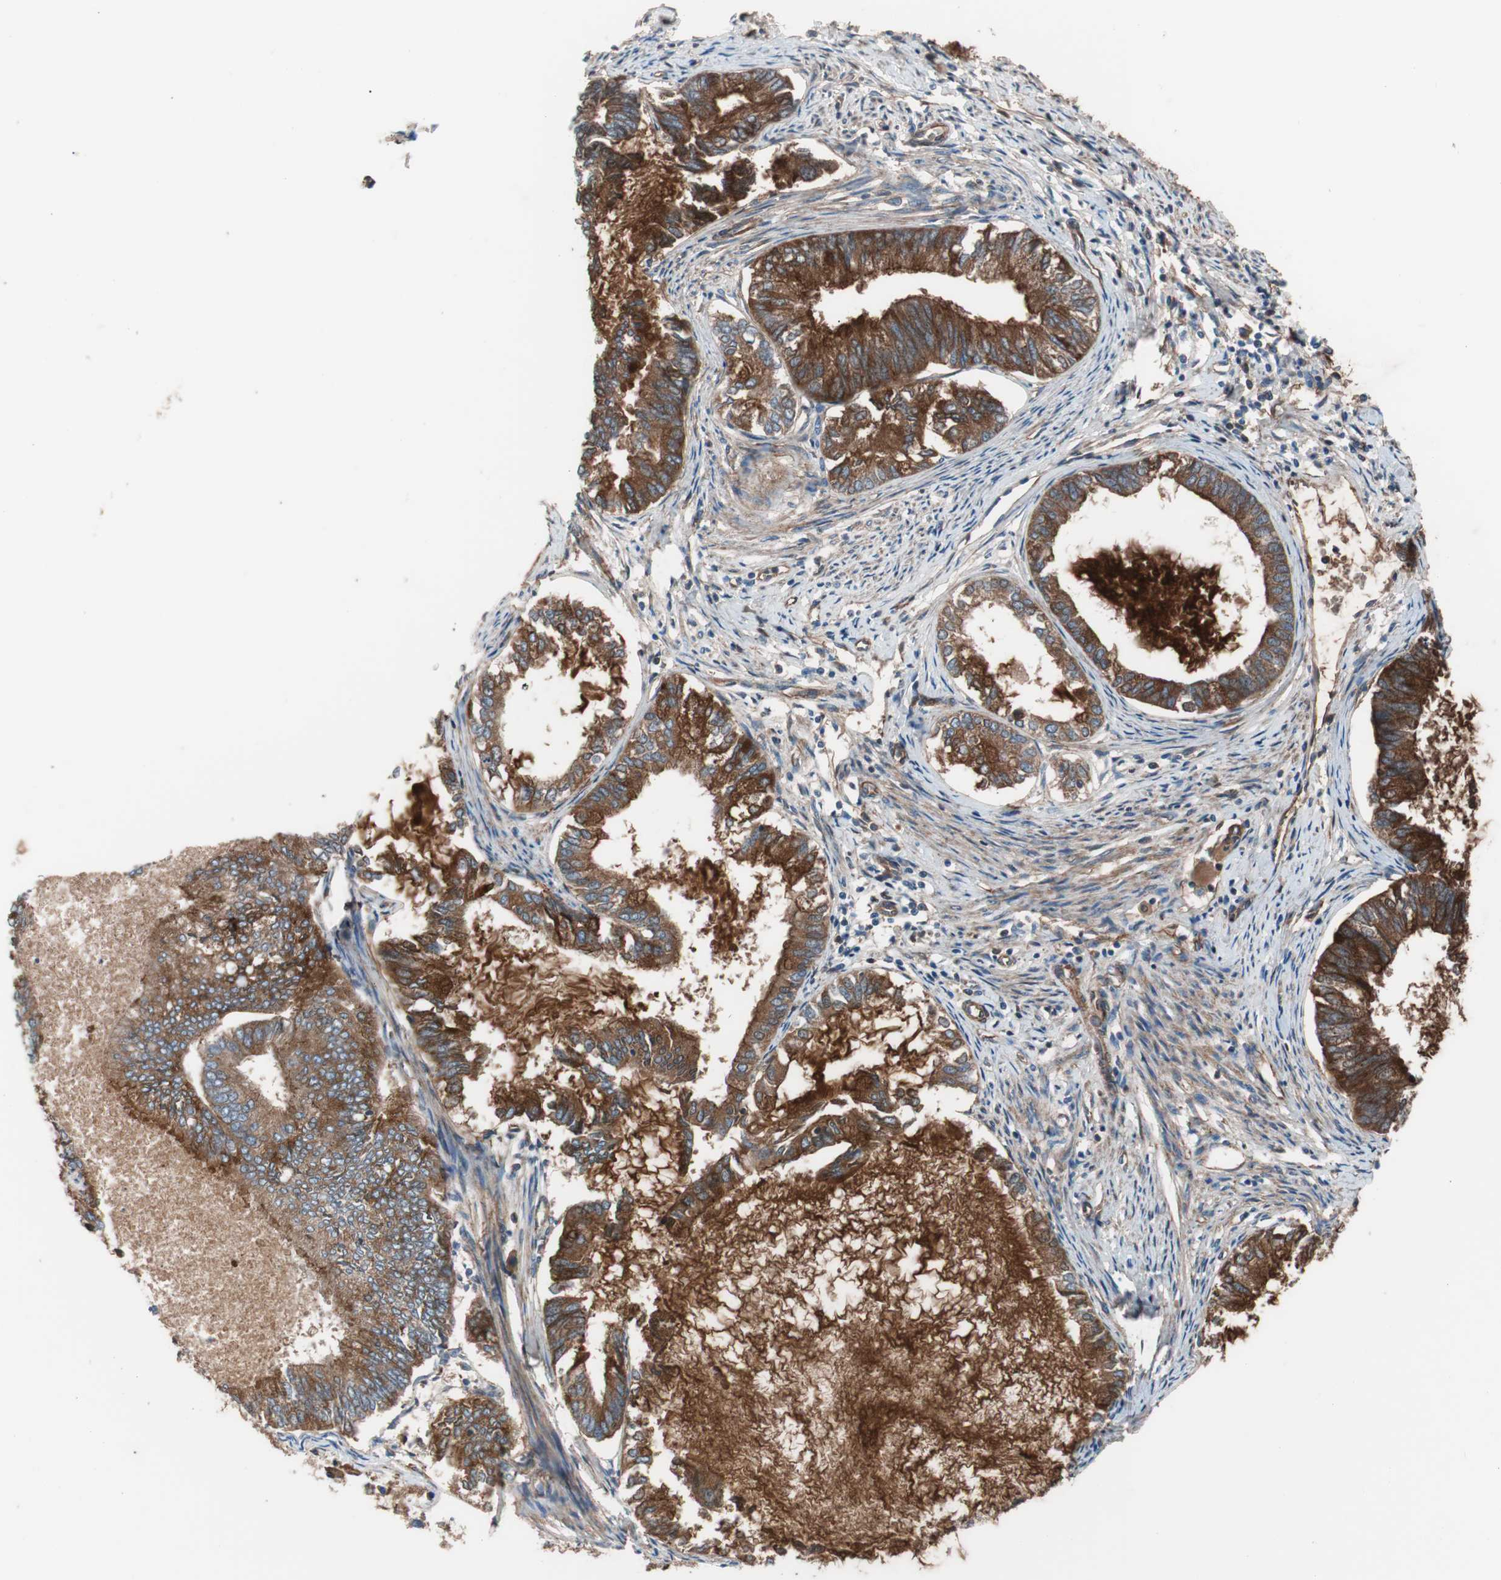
{"staining": {"intensity": "strong", "quantity": "25%-75%", "location": "cytoplasmic/membranous"}, "tissue": "endometrial cancer", "cell_type": "Tumor cells", "image_type": "cancer", "snomed": [{"axis": "morphology", "description": "Adenocarcinoma, NOS"}, {"axis": "topography", "description": "Endometrium"}], "caption": "Endometrial cancer (adenocarcinoma) stained for a protein exhibits strong cytoplasmic/membranous positivity in tumor cells.", "gene": "SPINT1", "patient": {"sex": "female", "age": 86}}